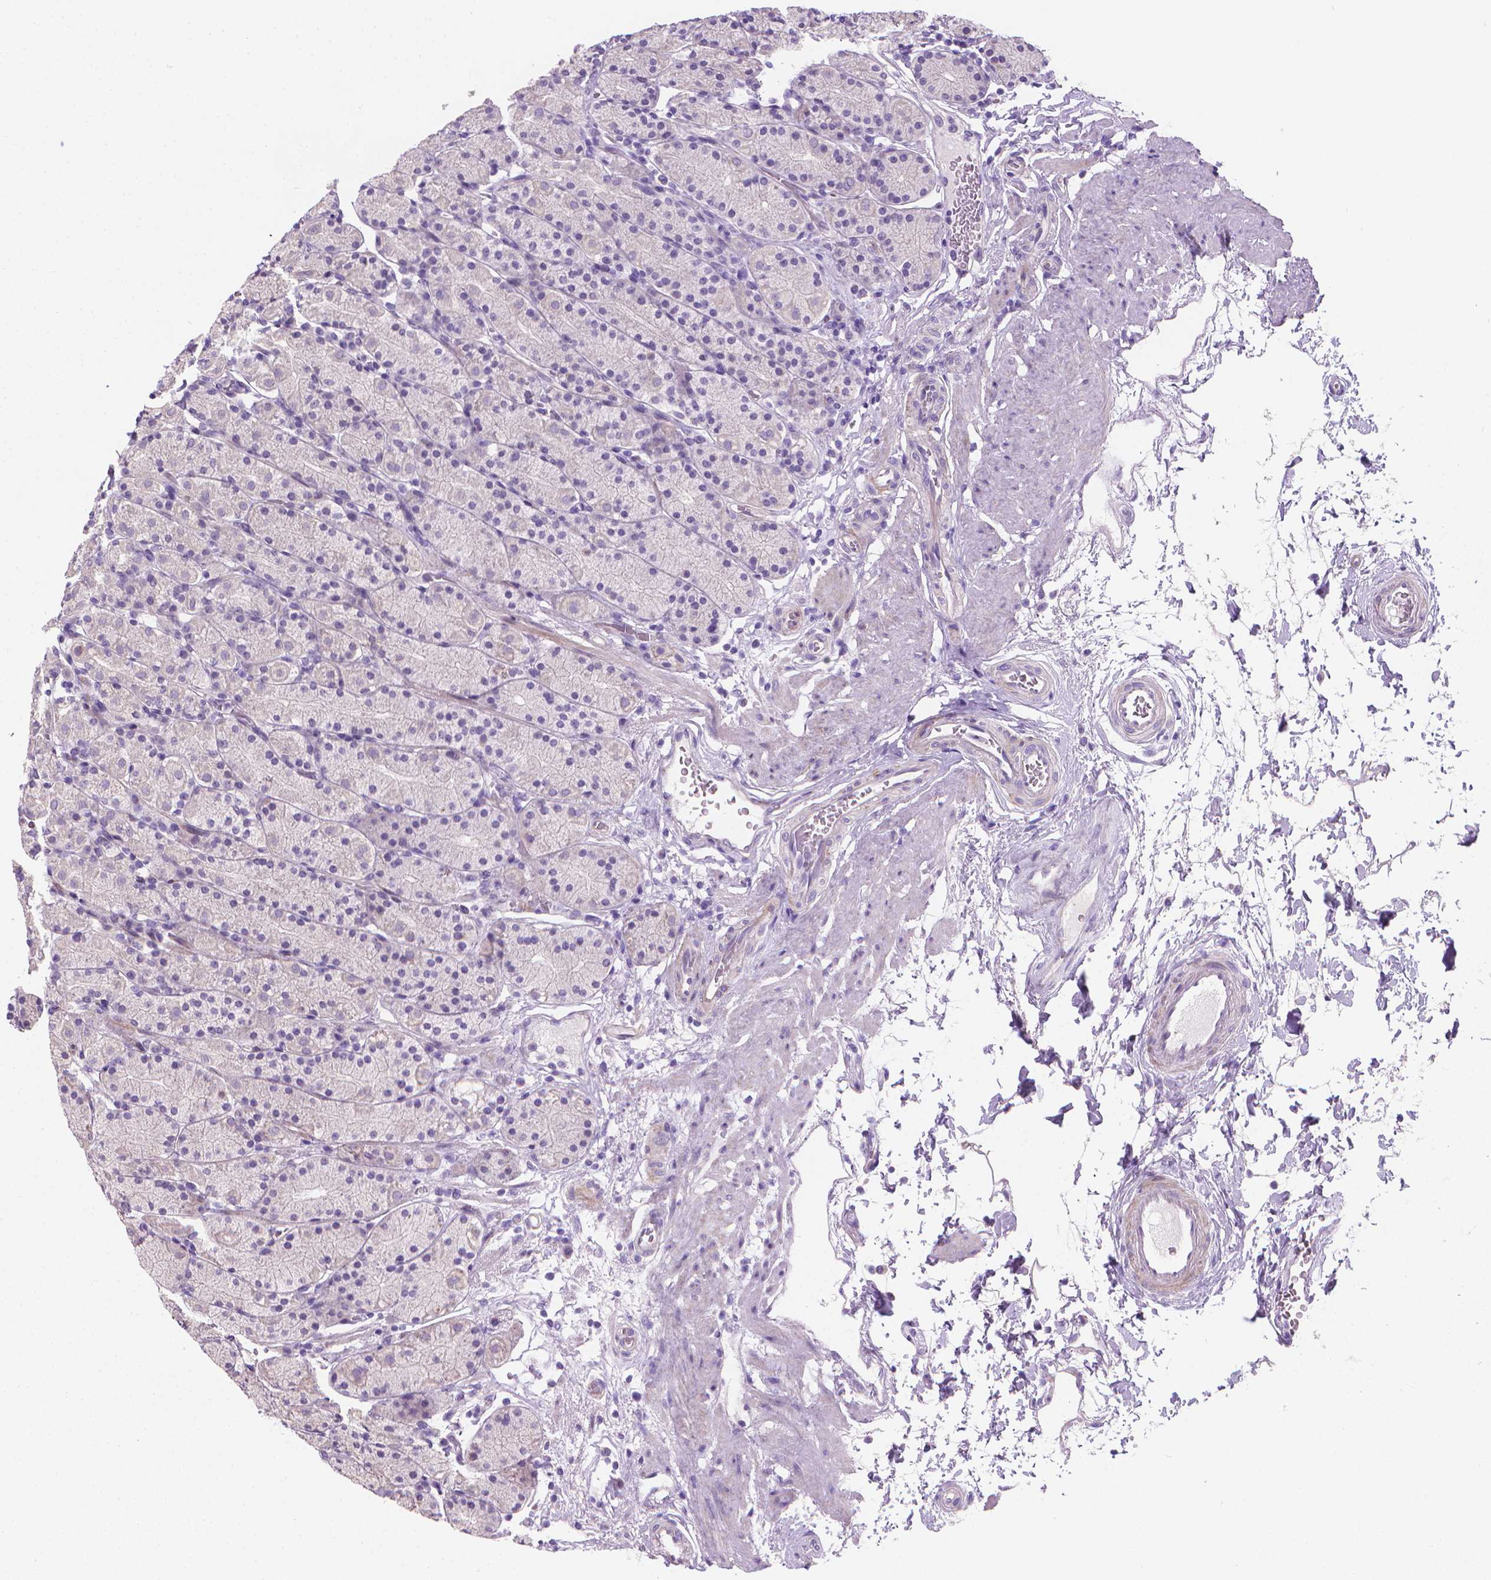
{"staining": {"intensity": "negative", "quantity": "none", "location": "none"}, "tissue": "stomach", "cell_type": "Glandular cells", "image_type": "normal", "snomed": [{"axis": "morphology", "description": "Normal tissue, NOS"}, {"axis": "topography", "description": "Stomach, upper"}, {"axis": "topography", "description": "Stomach"}], "caption": "High power microscopy micrograph of an immunohistochemistry (IHC) histopathology image of benign stomach, revealing no significant expression in glandular cells.", "gene": "GSDMA", "patient": {"sex": "male", "age": 62}}